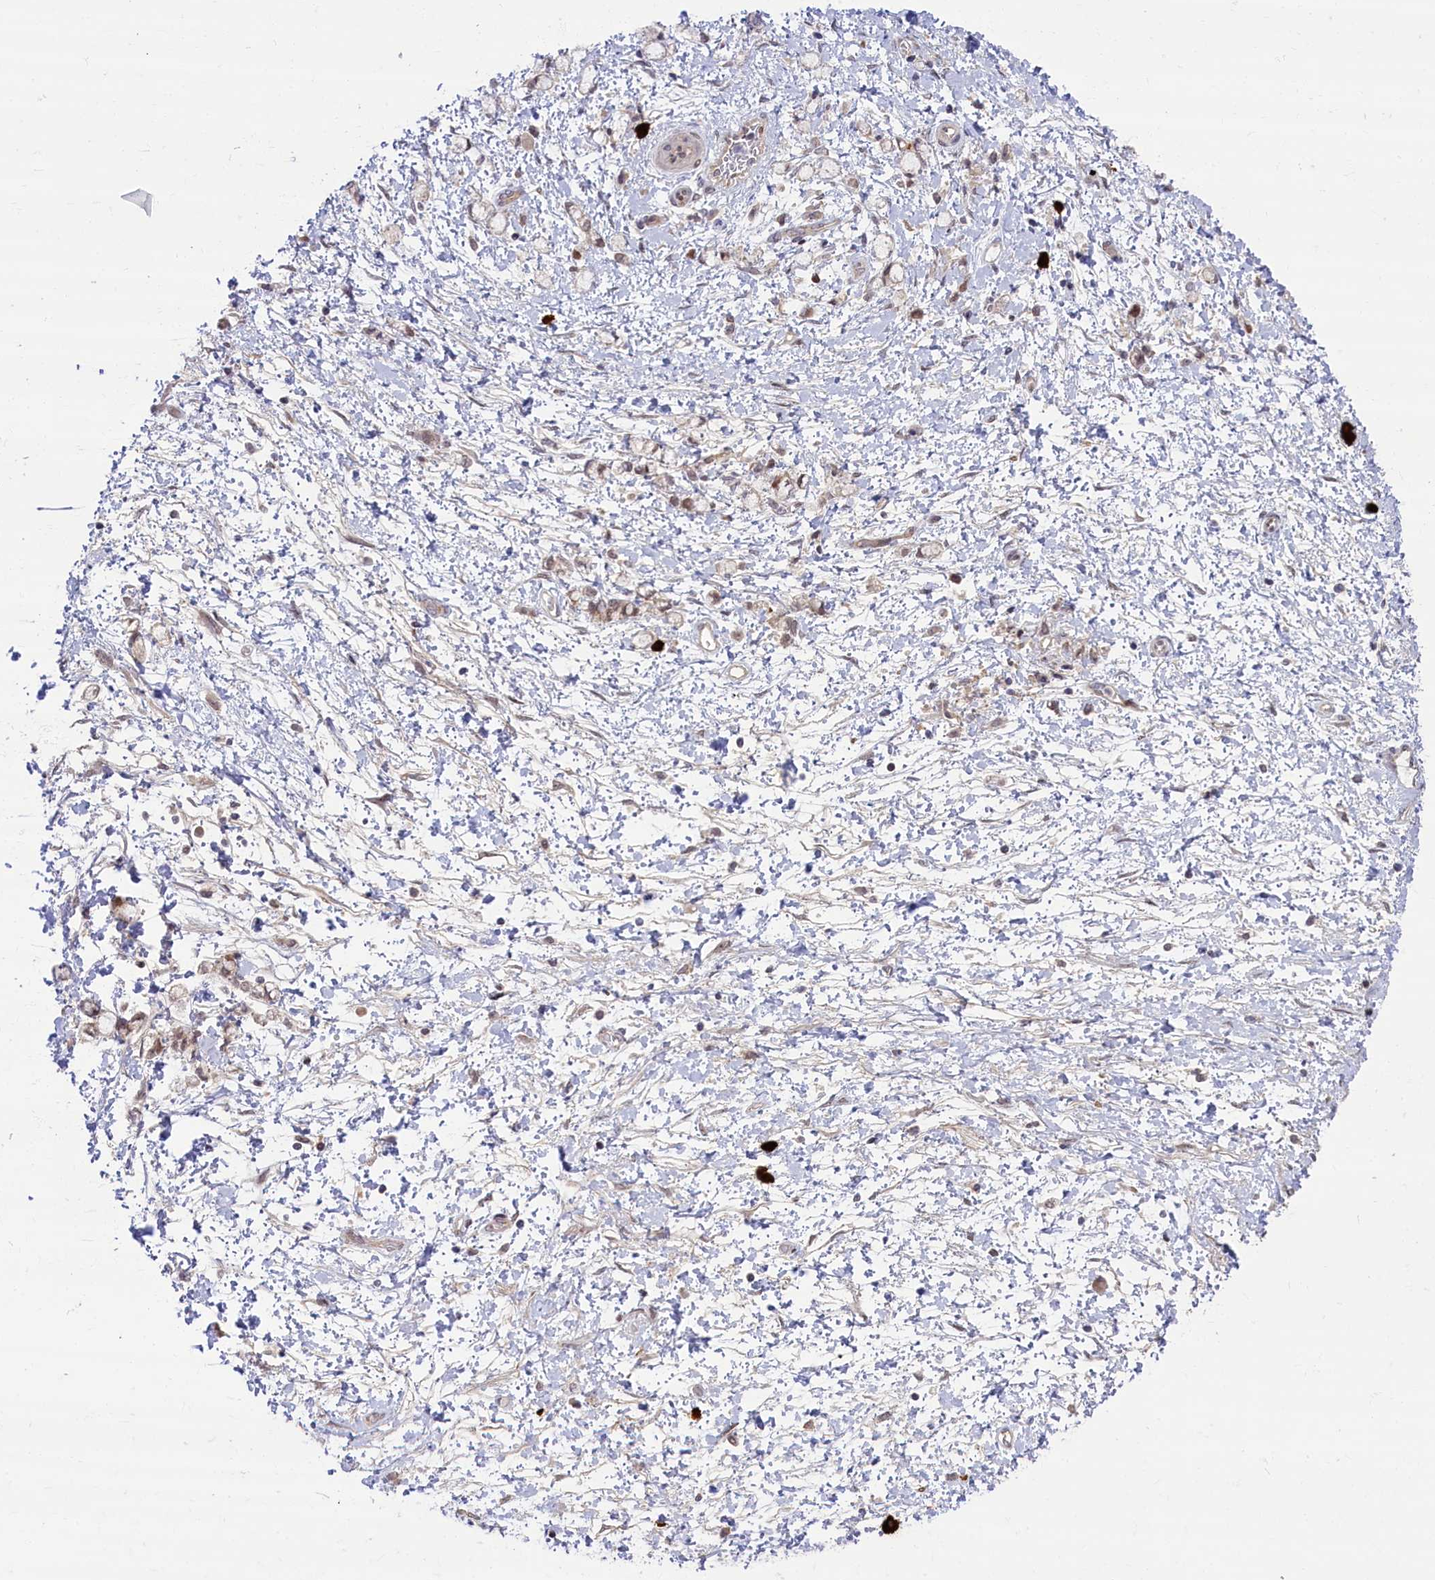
{"staining": {"intensity": "negative", "quantity": "none", "location": "none"}, "tissue": "stomach cancer", "cell_type": "Tumor cells", "image_type": "cancer", "snomed": [{"axis": "morphology", "description": "Adenocarcinoma, NOS"}, {"axis": "topography", "description": "Stomach"}], "caption": "IHC micrograph of human stomach adenocarcinoma stained for a protein (brown), which shows no staining in tumor cells.", "gene": "CCL23", "patient": {"sex": "female", "age": 60}}